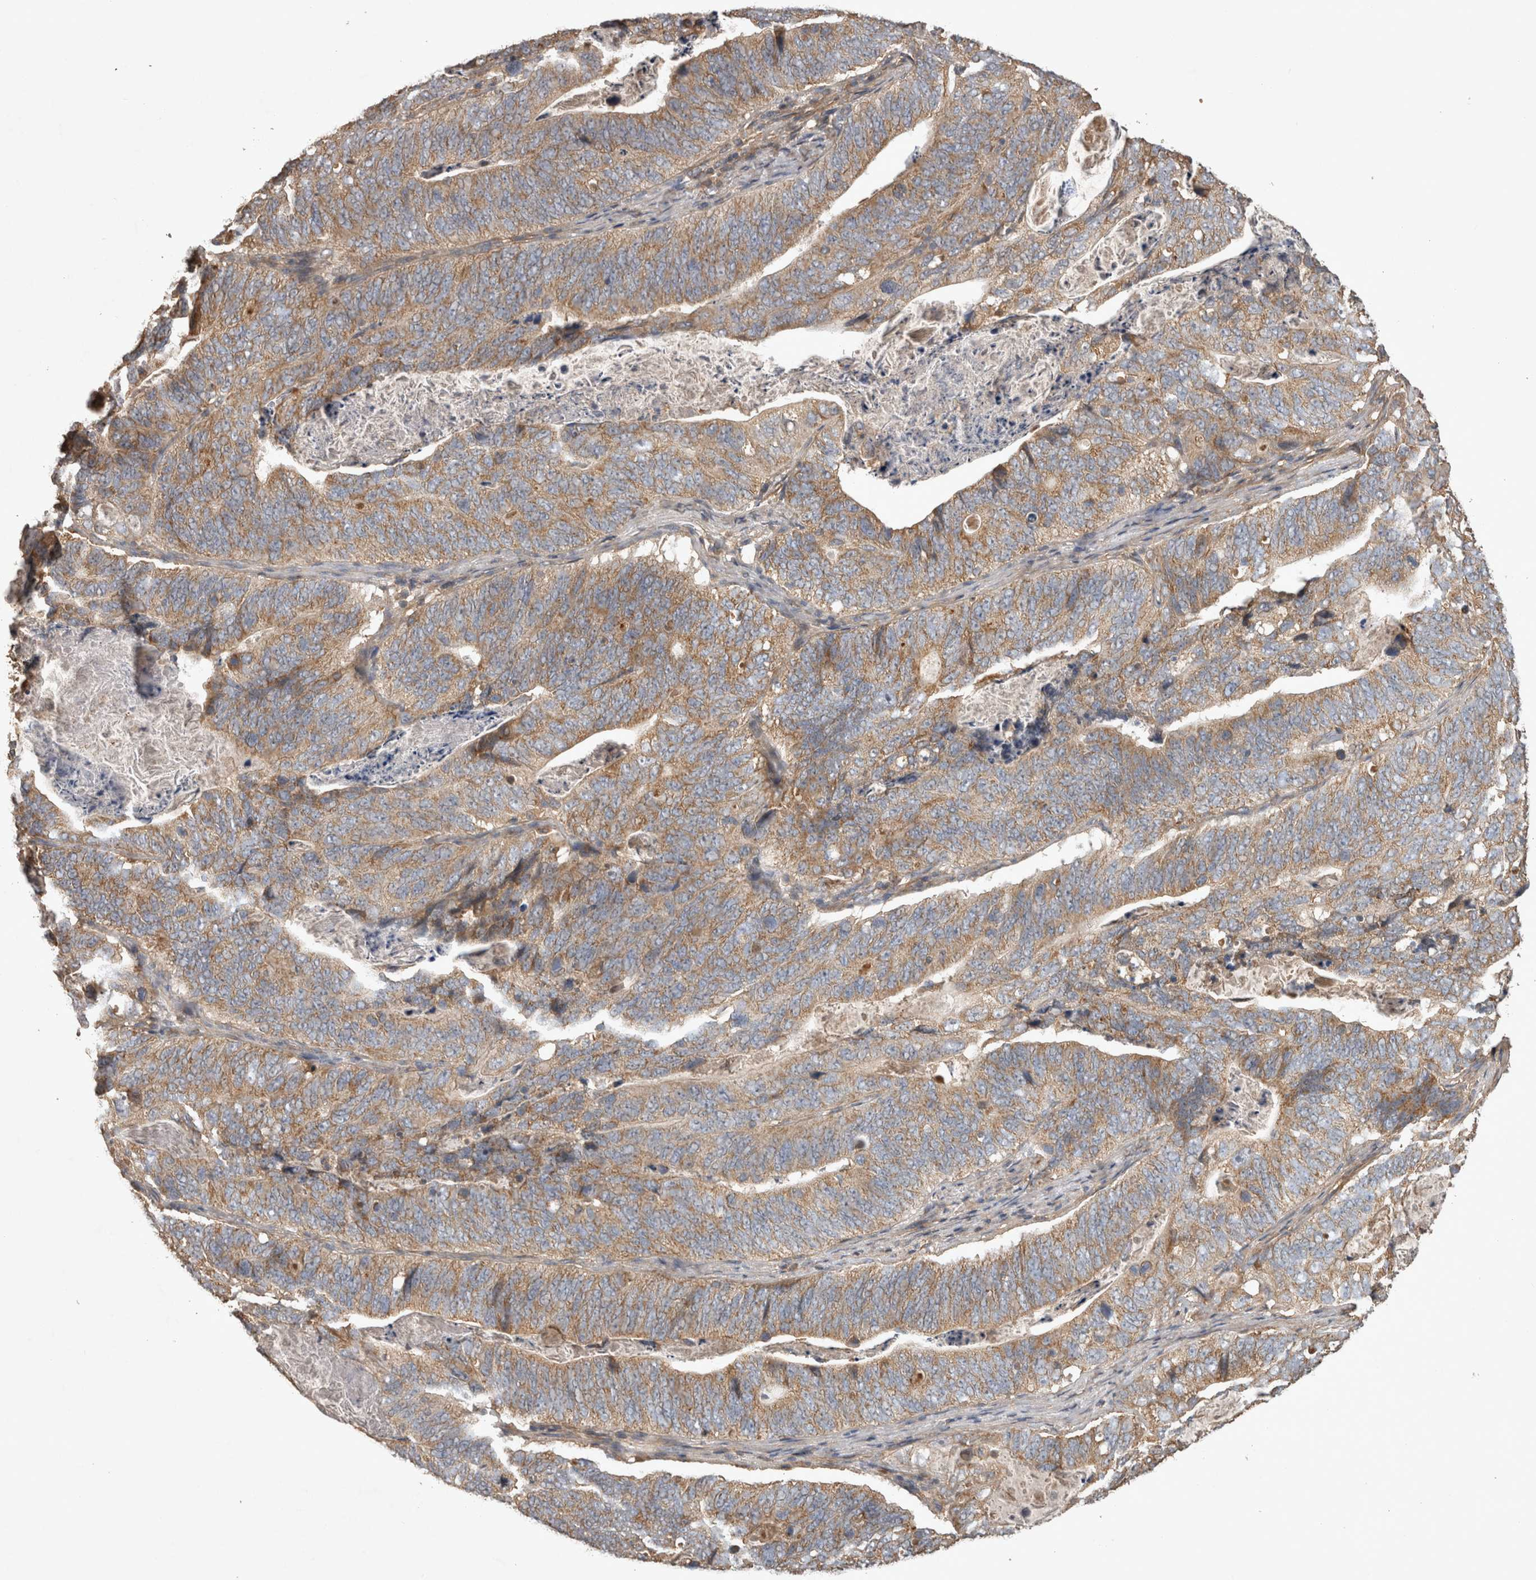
{"staining": {"intensity": "moderate", "quantity": ">75%", "location": "cytoplasmic/membranous"}, "tissue": "stomach cancer", "cell_type": "Tumor cells", "image_type": "cancer", "snomed": [{"axis": "morphology", "description": "Normal tissue, NOS"}, {"axis": "morphology", "description": "Adenocarcinoma, NOS"}, {"axis": "topography", "description": "Stomach"}], "caption": "A micrograph of human stomach cancer (adenocarcinoma) stained for a protein reveals moderate cytoplasmic/membranous brown staining in tumor cells.", "gene": "TRMT61B", "patient": {"sex": "female", "age": 89}}